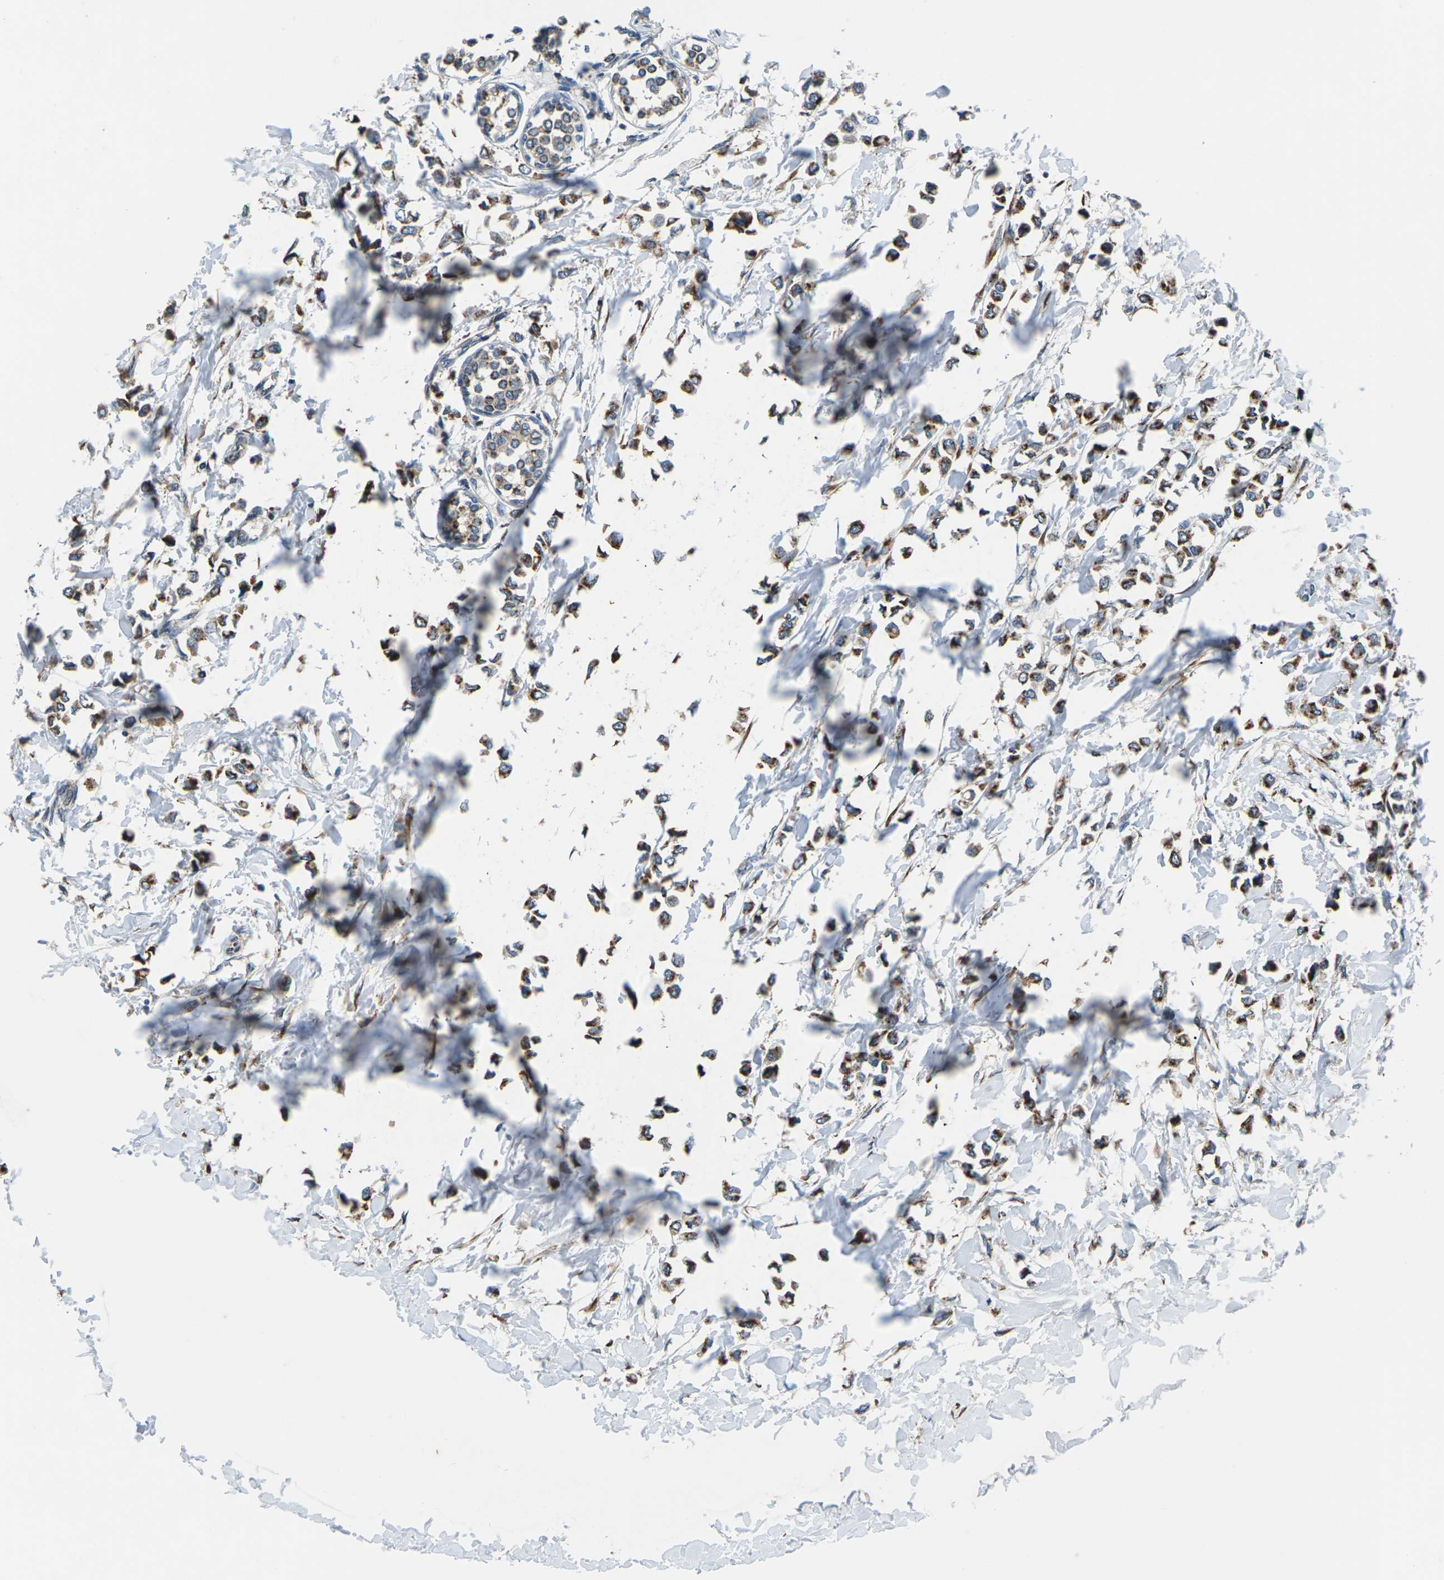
{"staining": {"intensity": "moderate", "quantity": ">75%", "location": "cytoplasmic/membranous"}, "tissue": "breast cancer", "cell_type": "Tumor cells", "image_type": "cancer", "snomed": [{"axis": "morphology", "description": "Lobular carcinoma"}, {"axis": "topography", "description": "Breast"}], "caption": "Breast lobular carcinoma tissue demonstrates moderate cytoplasmic/membranous expression in approximately >75% of tumor cells, visualized by immunohistochemistry. The staining is performed using DAB brown chromogen to label protein expression. The nuclei are counter-stained blue using hematoxylin.", "gene": "GABRP", "patient": {"sex": "female", "age": 51}}